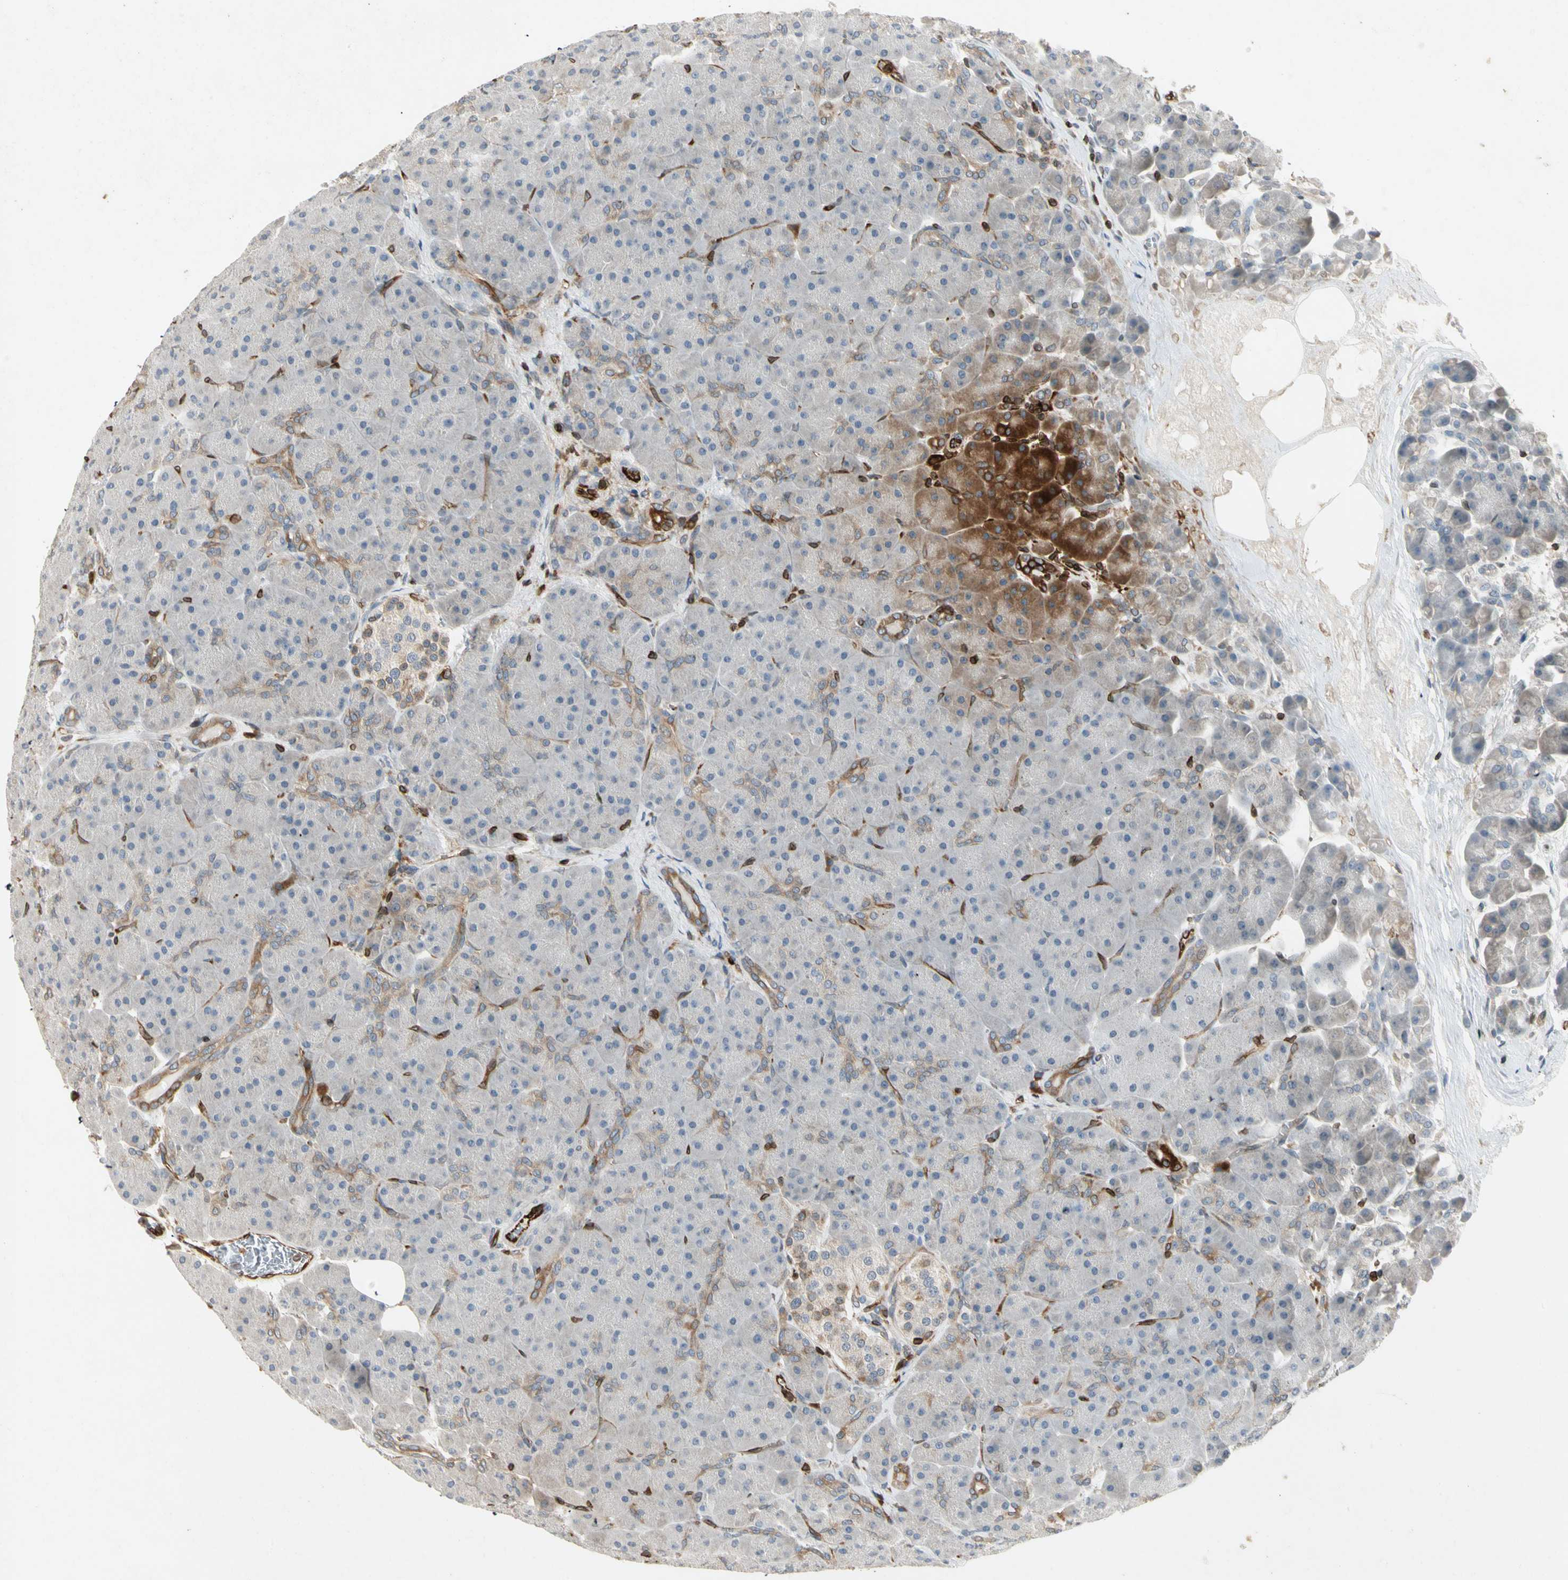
{"staining": {"intensity": "weak", "quantity": "25%-75%", "location": "cytoplasmic/membranous"}, "tissue": "pancreas", "cell_type": "Exocrine glandular cells", "image_type": "normal", "snomed": [{"axis": "morphology", "description": "Normal tissue, NOS"}, {"axis": "topography", "description": "Pancreas"}], "caption": "A photomicrograph of pancreas stained for a protein demonstrates weak cytoplasmic/membranous brown staining in exocrine glandular cells.", "gene": "TAPBP", "patient": {"sex": "male", "age": 66}}